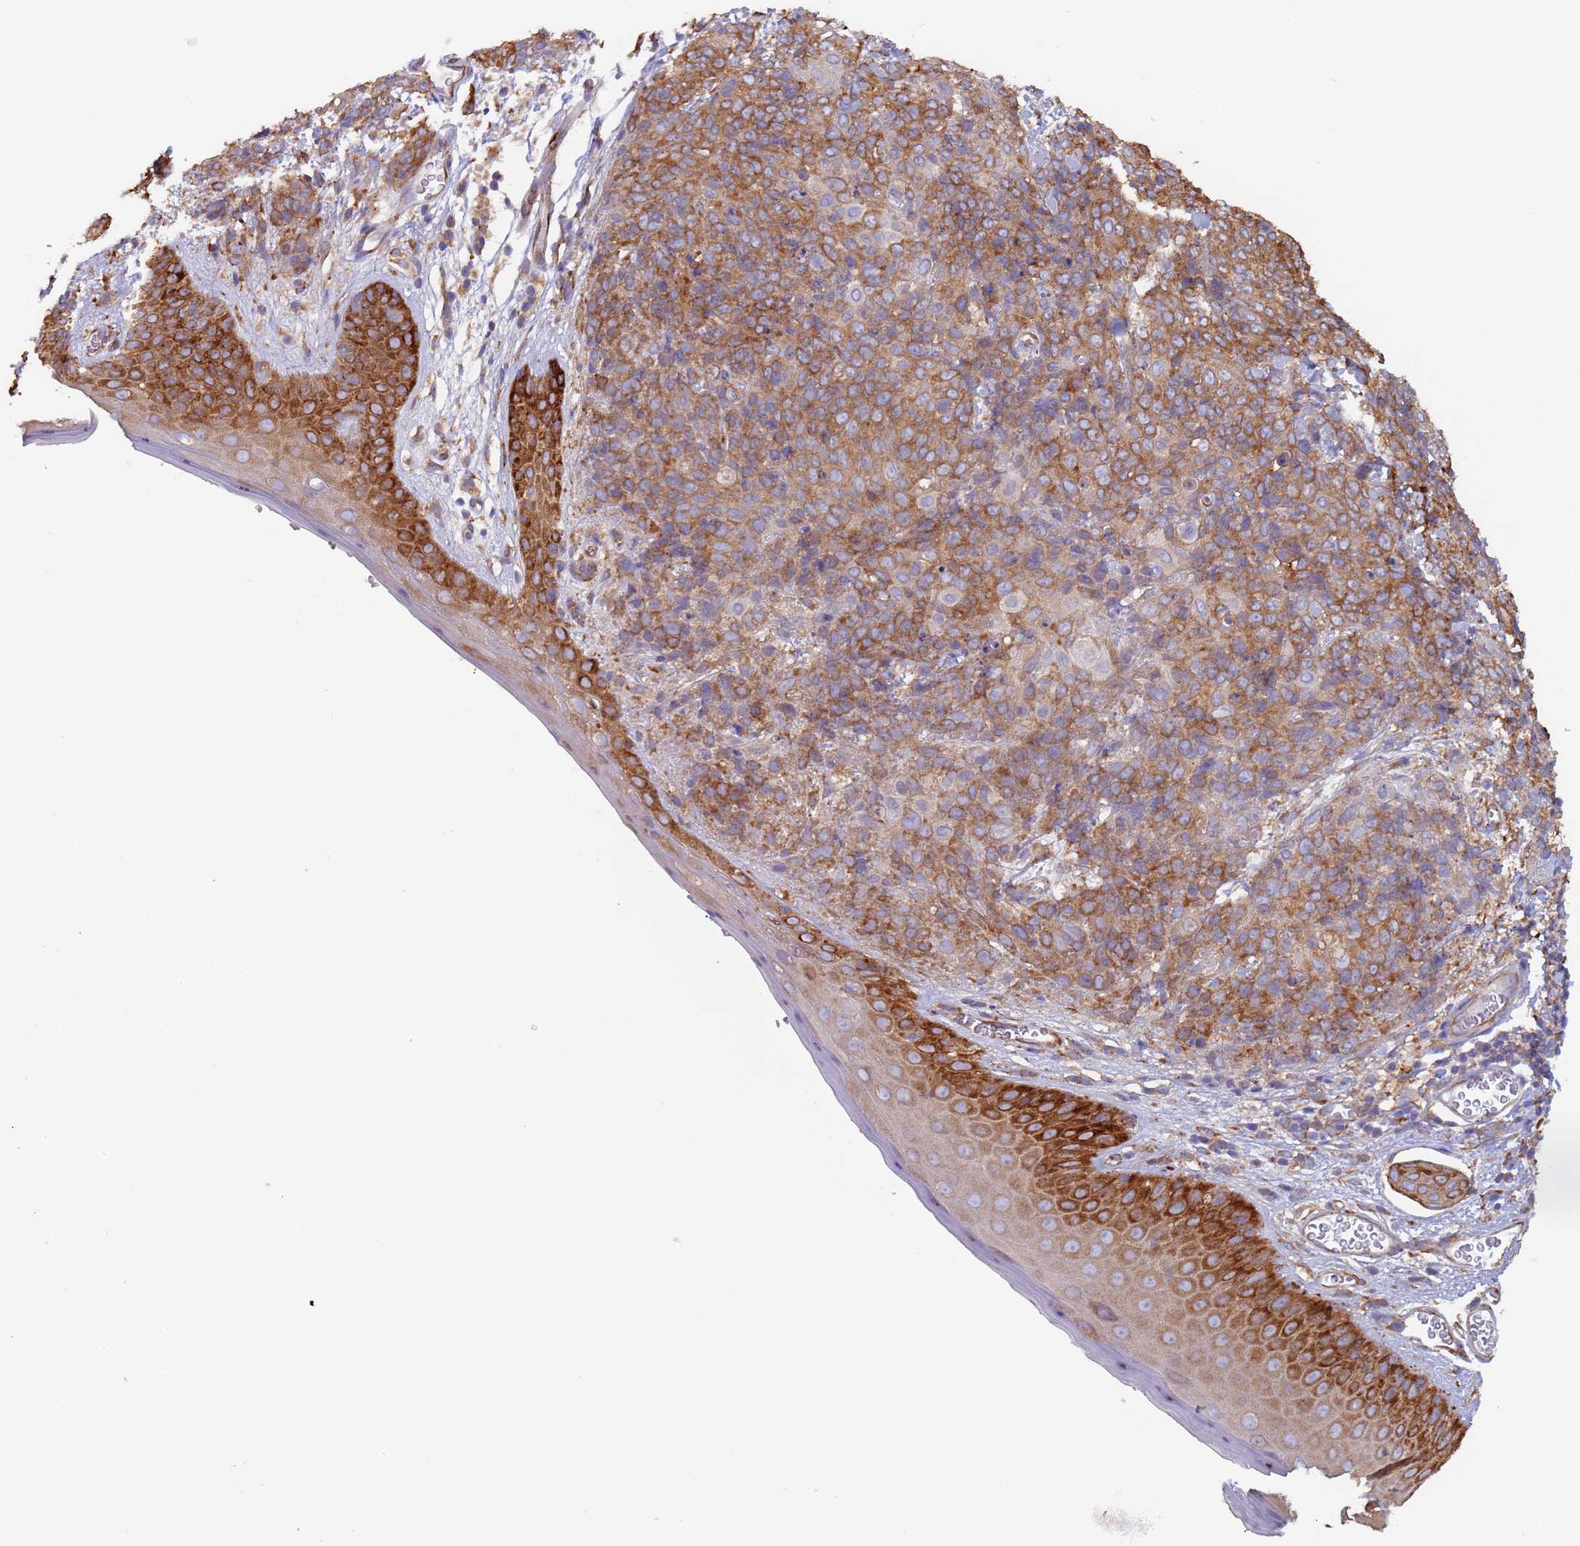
{"staining": {"intensity": "moderate", "quantity": ">75%", "location": "cytoplasmic/membranous"}, "tissue": "skin cancer", "cell_type": "Tumor cells", "image_type": "cancer", "snomed": [{"axis": "morphology", "description": "Squamous cell carcinoma, NOS"}, {"axis": "topography", "description": "Skin"}, {"axis": "topography", "description": "Vulva"}], "caption": "High-magnification brightfield microscopy of skin cancer stained with DAB (3,3'-diaminobenzidine) (brown) and counterstained with hematoxylin (blue). tumor cells exhibit moderate cytoplasmic/membranous staining is seen in approximately>75% of cells.", "gene": "ZNF844", "patient": {"sex": "female", "age": 85}}